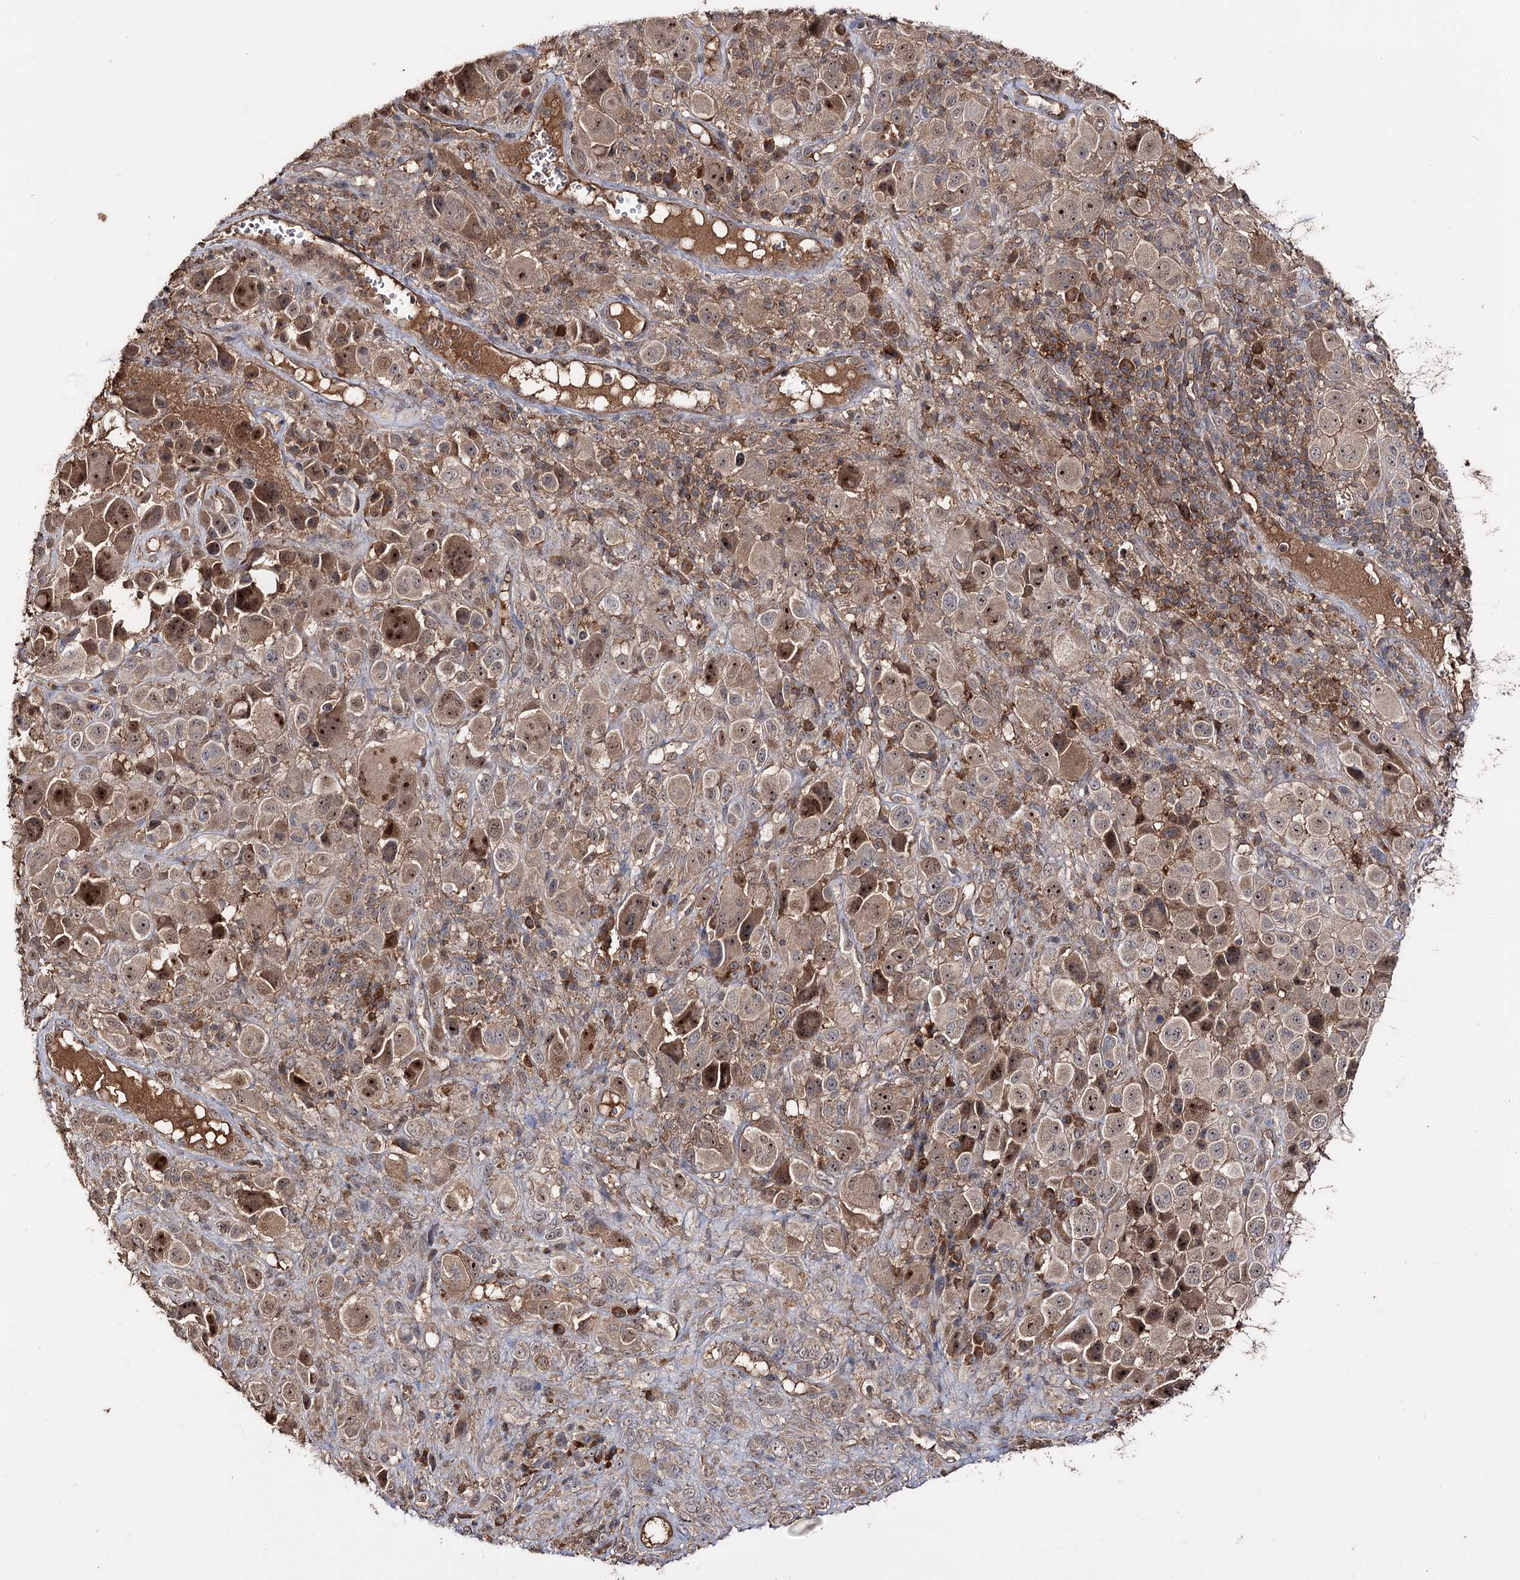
{"staining": {"intensity": "moderate", "quantity": "25%-75%", "location": "cytoplasmic/membranous,nuclear"}, "tissue": "melanoma", "cell_type": "Tumor cells", "image_type": "cancer", "snomed": [{"axis": "morphology", "description": "Malignant melanoma, NOS"}, {"axis": "topography", "description": "Skin of trunk"}], "caption": "Tumor cells show moderate cytoplasmic/membranous and nuclear positivity in about 25%-75% of cells in melanoma.", "gene": "FAM53B", "patient": {"sex": "male", "age": 71}}